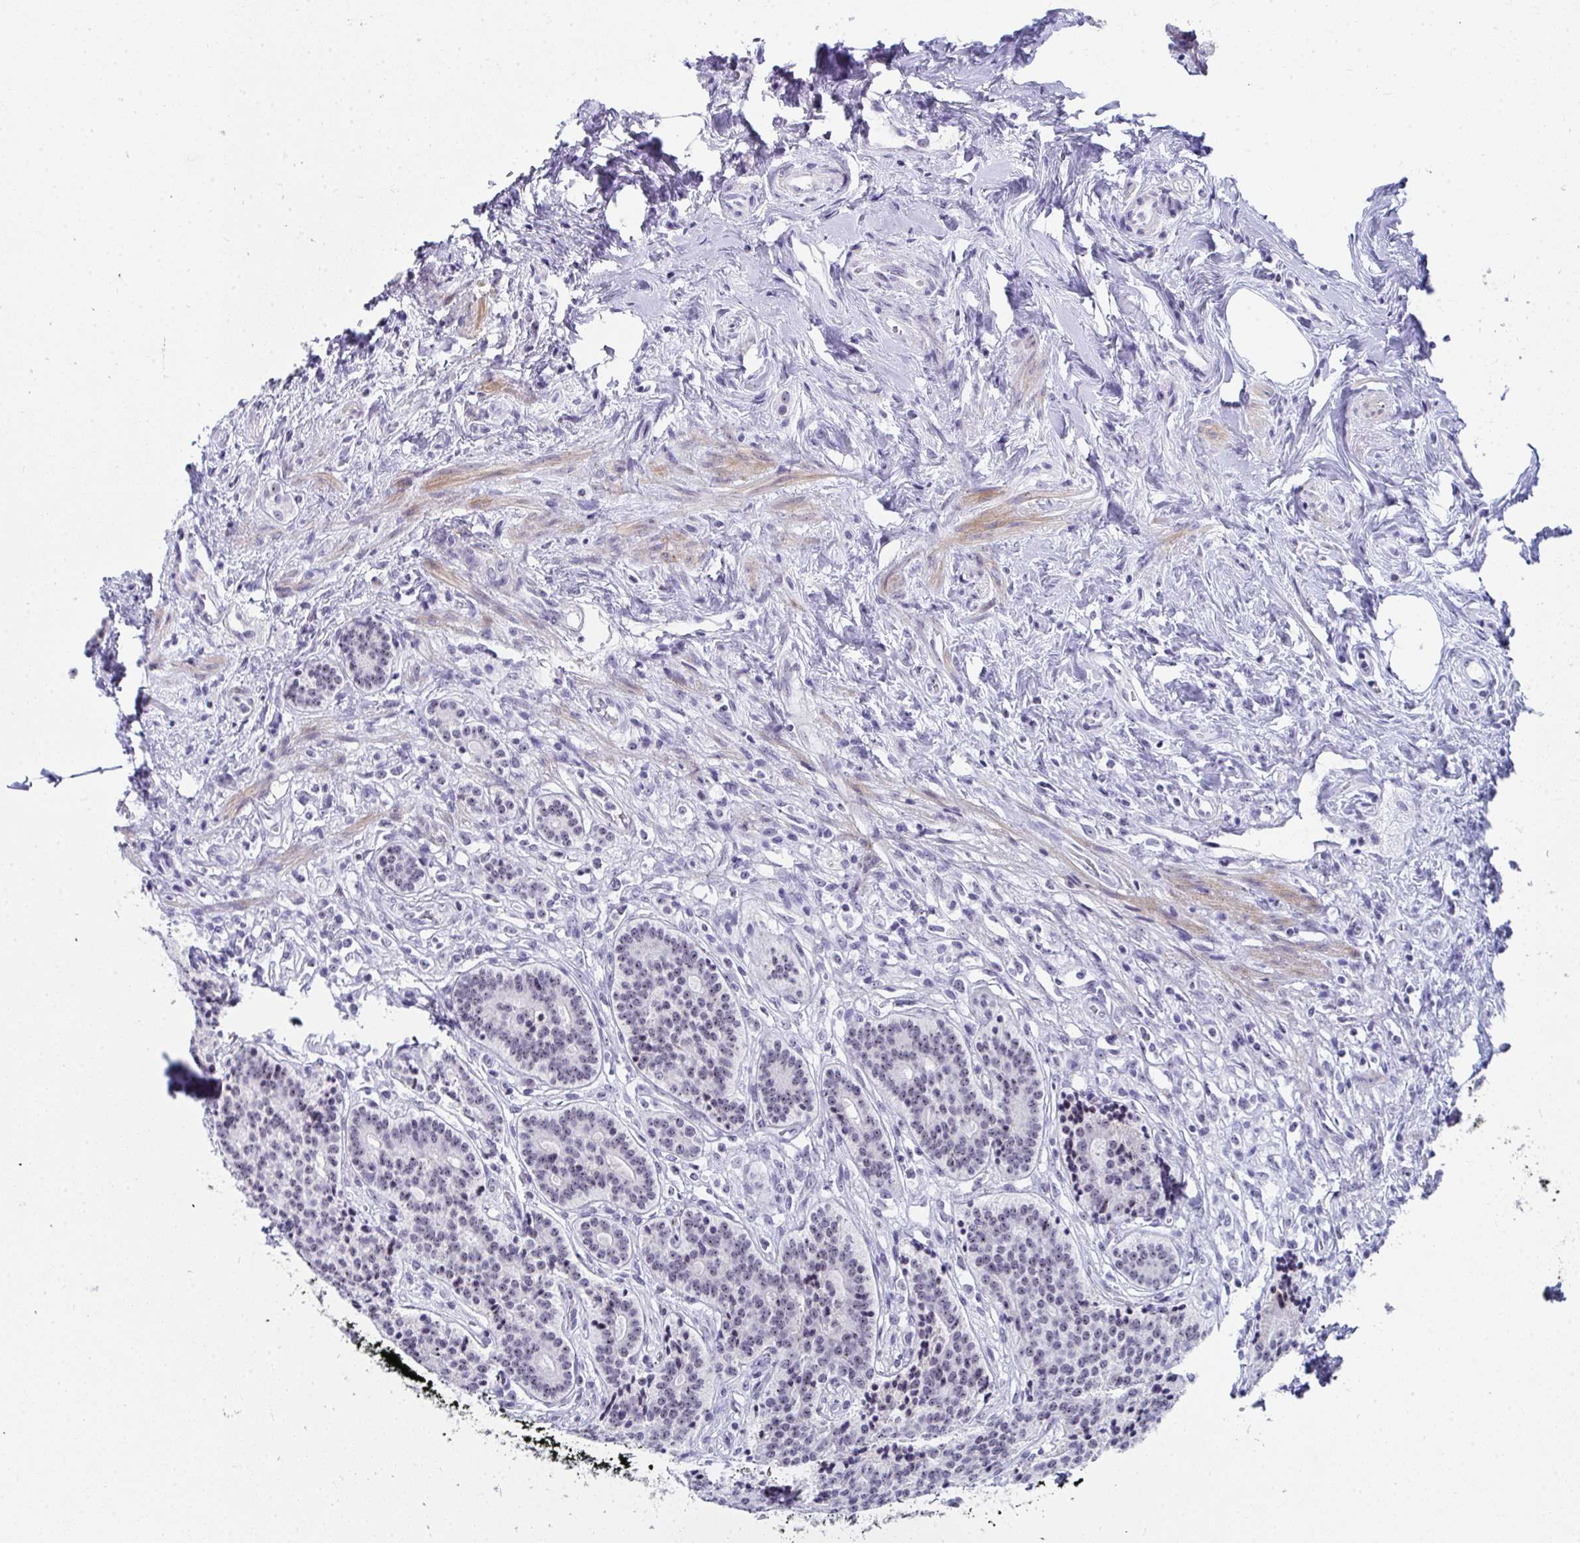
{"staining": {"intensity": "weak", "quantity": "<25%", "location": "nuclear"}, "tissue": "carcinoid", "cell_type": "Tumor cells", "image_type": "cancer", "snomed": [{"axis": "morphology", "description": "Carcinoid, malignant, NOS"}, {"axis": "topography", "description": "Small intestine"}], "caption": "Protein analysis of carcinoid shows no significant positivity in tumor cells.", "gene": "NOP10", "patient": {"sex": "female", "age": 73}}